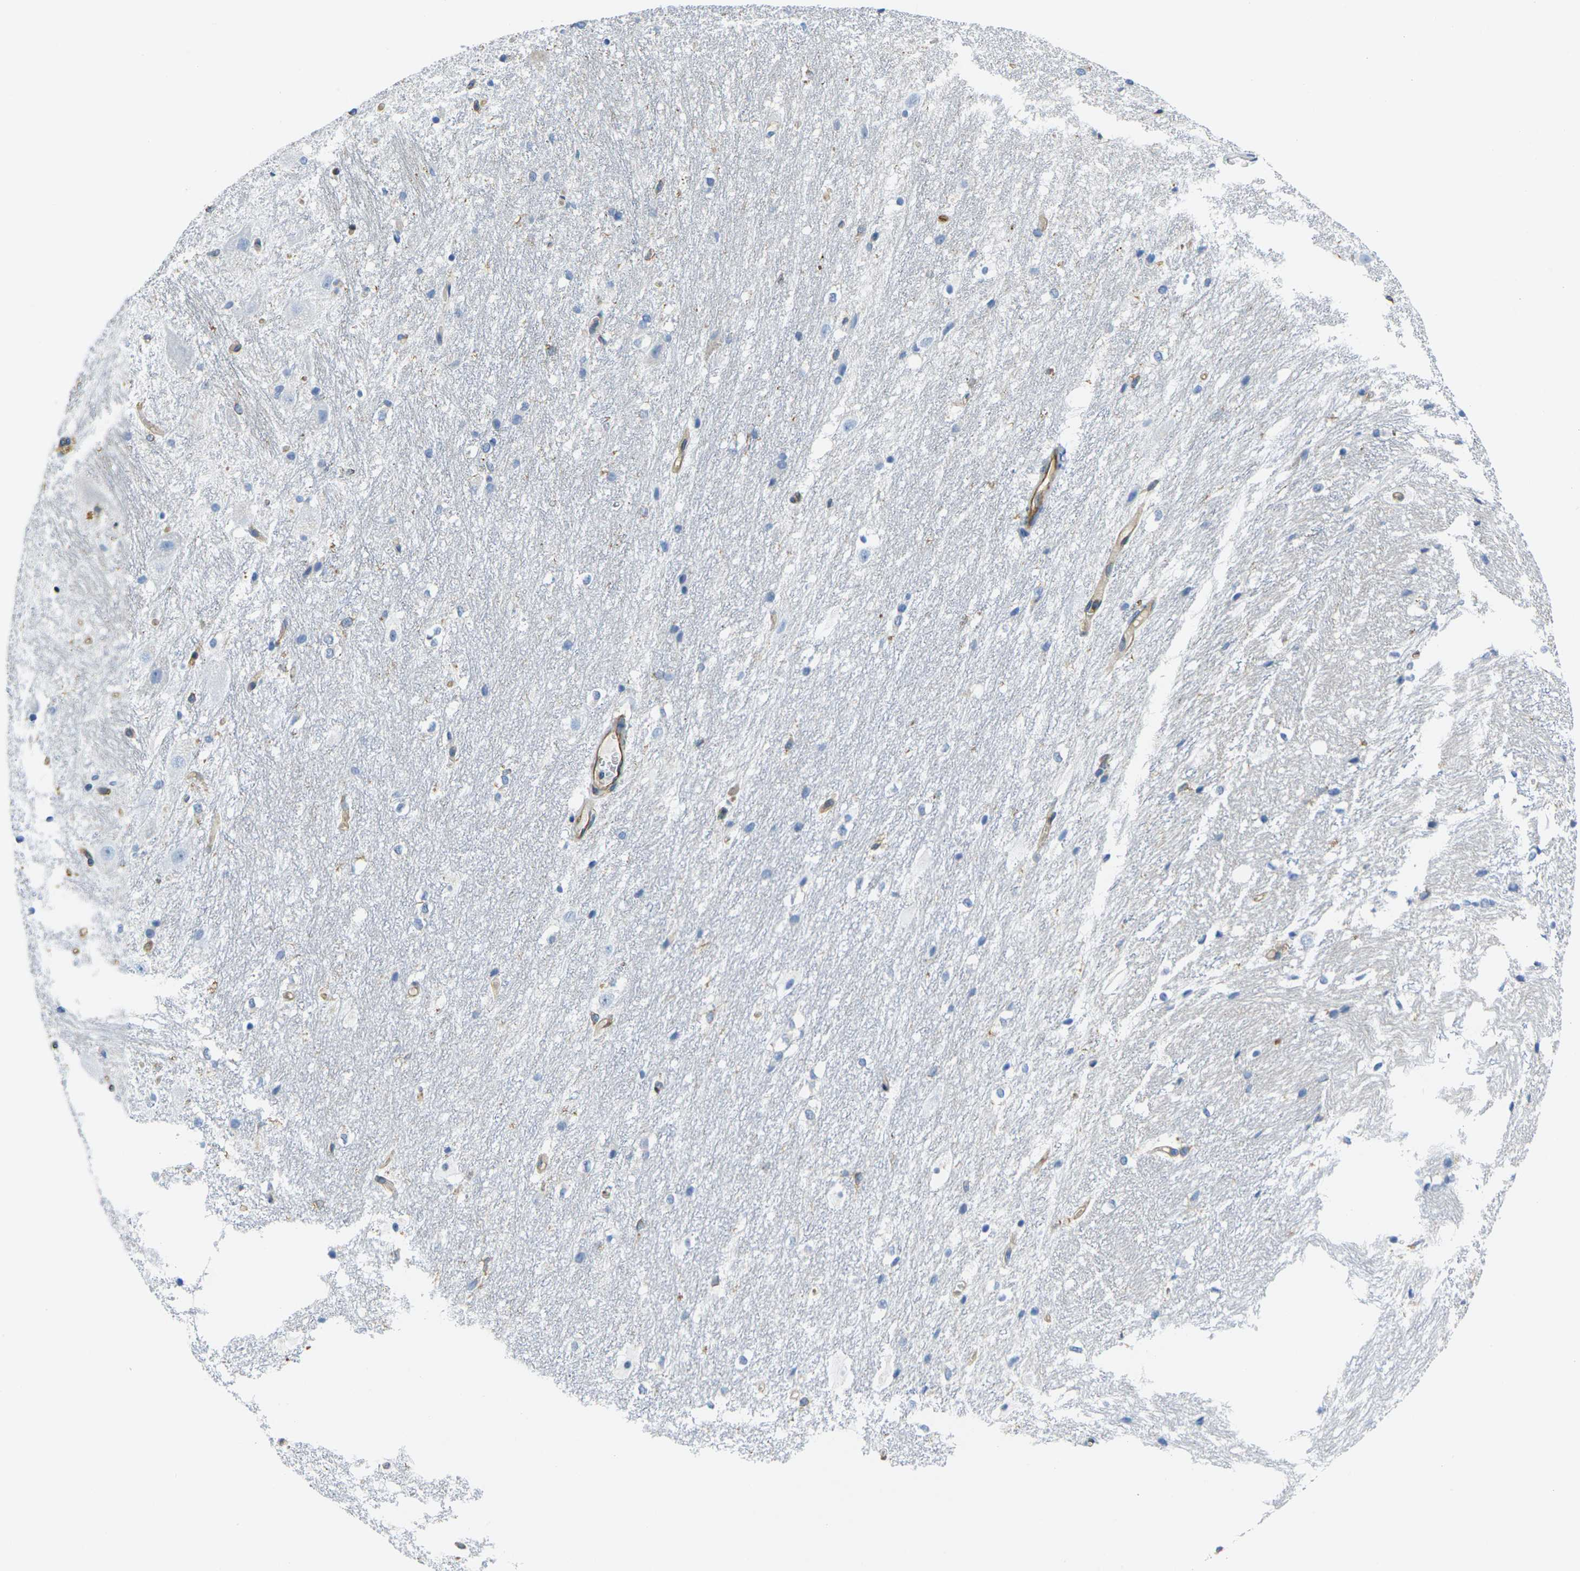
{"staining": {"intensity": "moderate", "quantity": "<25%", "location": "cytoplasmic/membranous"}, "tissue": "hippocampus", "cell_type": "Glial cells", "image_type": "normal", "snomed": [{"axis": "morphology", "description": "Normal tissue, NOS"}, {"axis": "topography", "description": "Hippocampus"}], "caption": "Approximately <25% of glial cells in normal hippocampus exhibit moderate cytoplasmic/membranous protein positivity as visualized by brown immunohistochemical staining.", "gene": "FAM110D", "patient": {"sex": "female", "age": 19}}